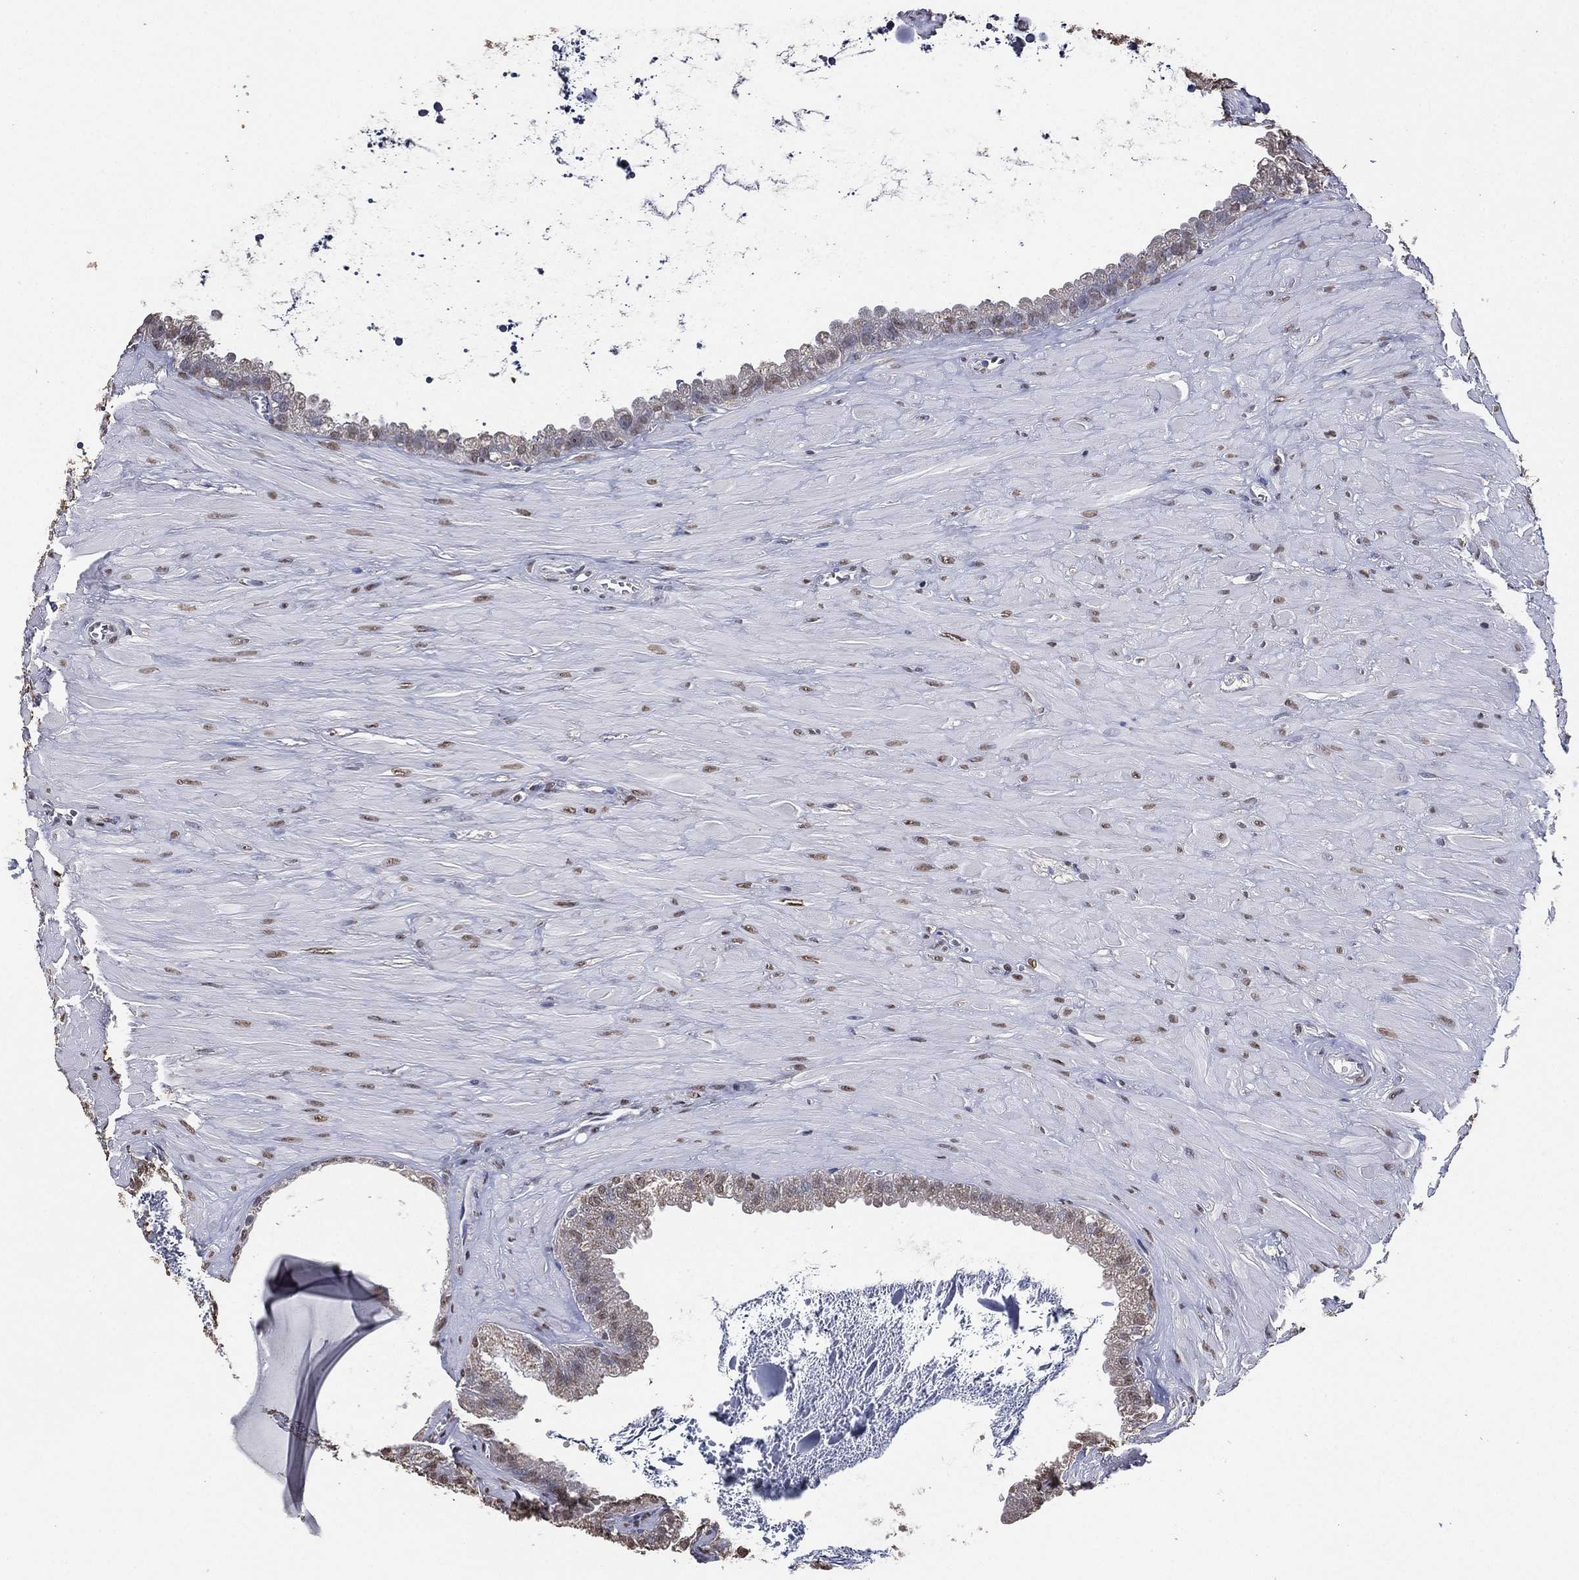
{"staining": {"intensity": "weak", "quantity": ">75%", "location": "nuclear"}, "tissue": "seminal vesicle", "cell_type": "Glandular cells", "image_type": "normal", "snomed": [{"axis": "morphology", "description": "Normal tissue, NOS"}, {"axis": "topography", "description": "Seminal veicle"}], "caption": "A high-resolution micrograph shows immunohistochemistry staining of benign seminal vesicle, which exhibits weak nuclear staining in approximately >75% of glandular cells. Using DAB (brown) and hematoxylin (blue) stains, captured at high magnification using brightfield microscopy.", "gene": "ALDH7A1", "patient": {"sex": "male", "age": 57}}